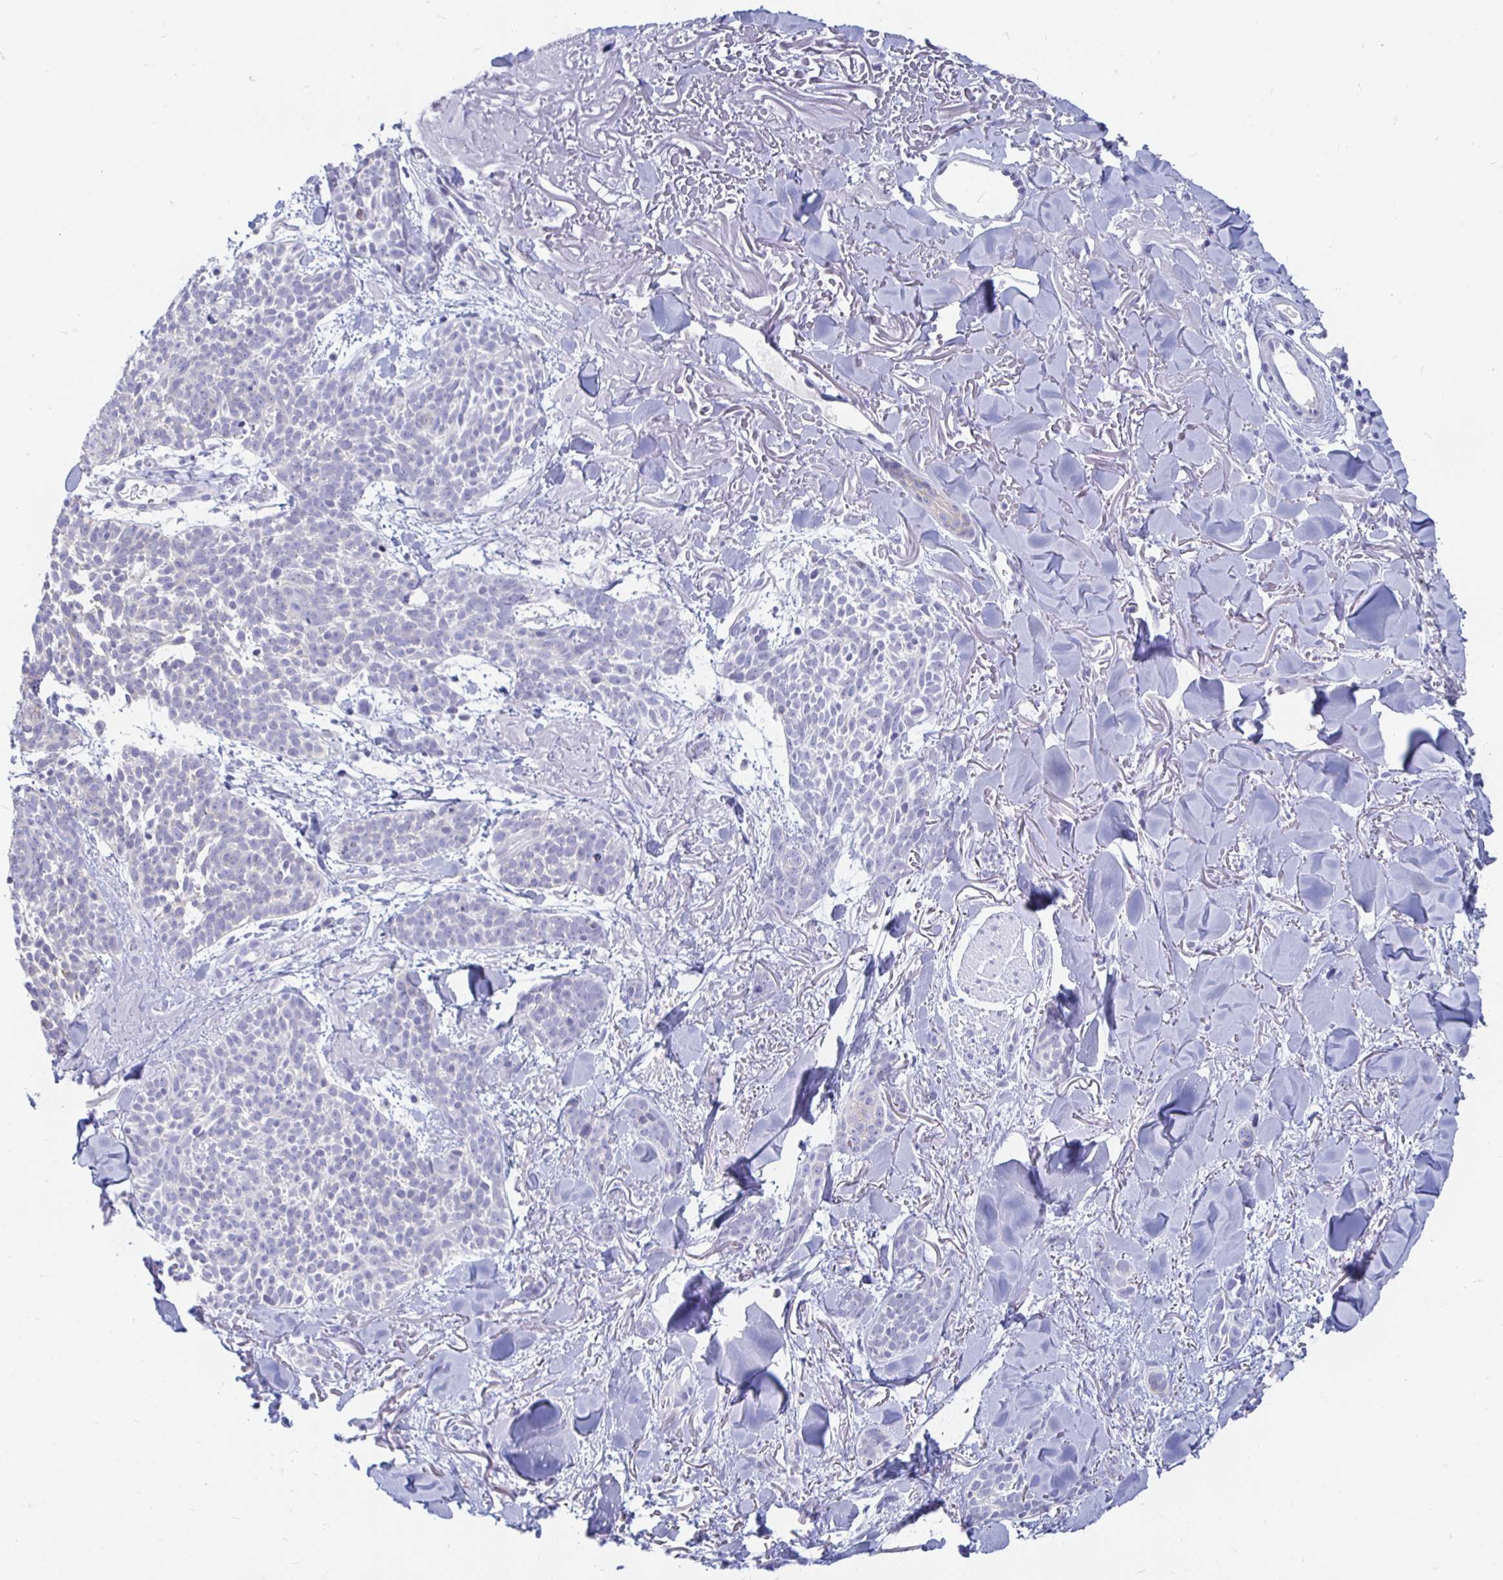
{"staining": {"intensity": "negative", "quantity": "none", "location": "none"}, "tissue": "skin cancer", "cell_type": "Tumor cells", "image_type": "cancer", "snomed": [{"axis": "morphology", "description": "Basal cell carcinoma"}, {"axis": "morphology", "description": "BCC, high aggressive"}, {"axis": "topography", "description": "Skin"}], "caption": "Immunohistochemistry micrograph of neoplastic tissue: human bcc,  high aggressive (skin) stained with DAB (3,3'-diaminobenzidine) demonstrates no significant protein expression in tumor cells. (Brightfield microscopy of DAB IHC at high magnification).", "gene": "PEG10", "patient": {"sex": "female", "age": 86}}